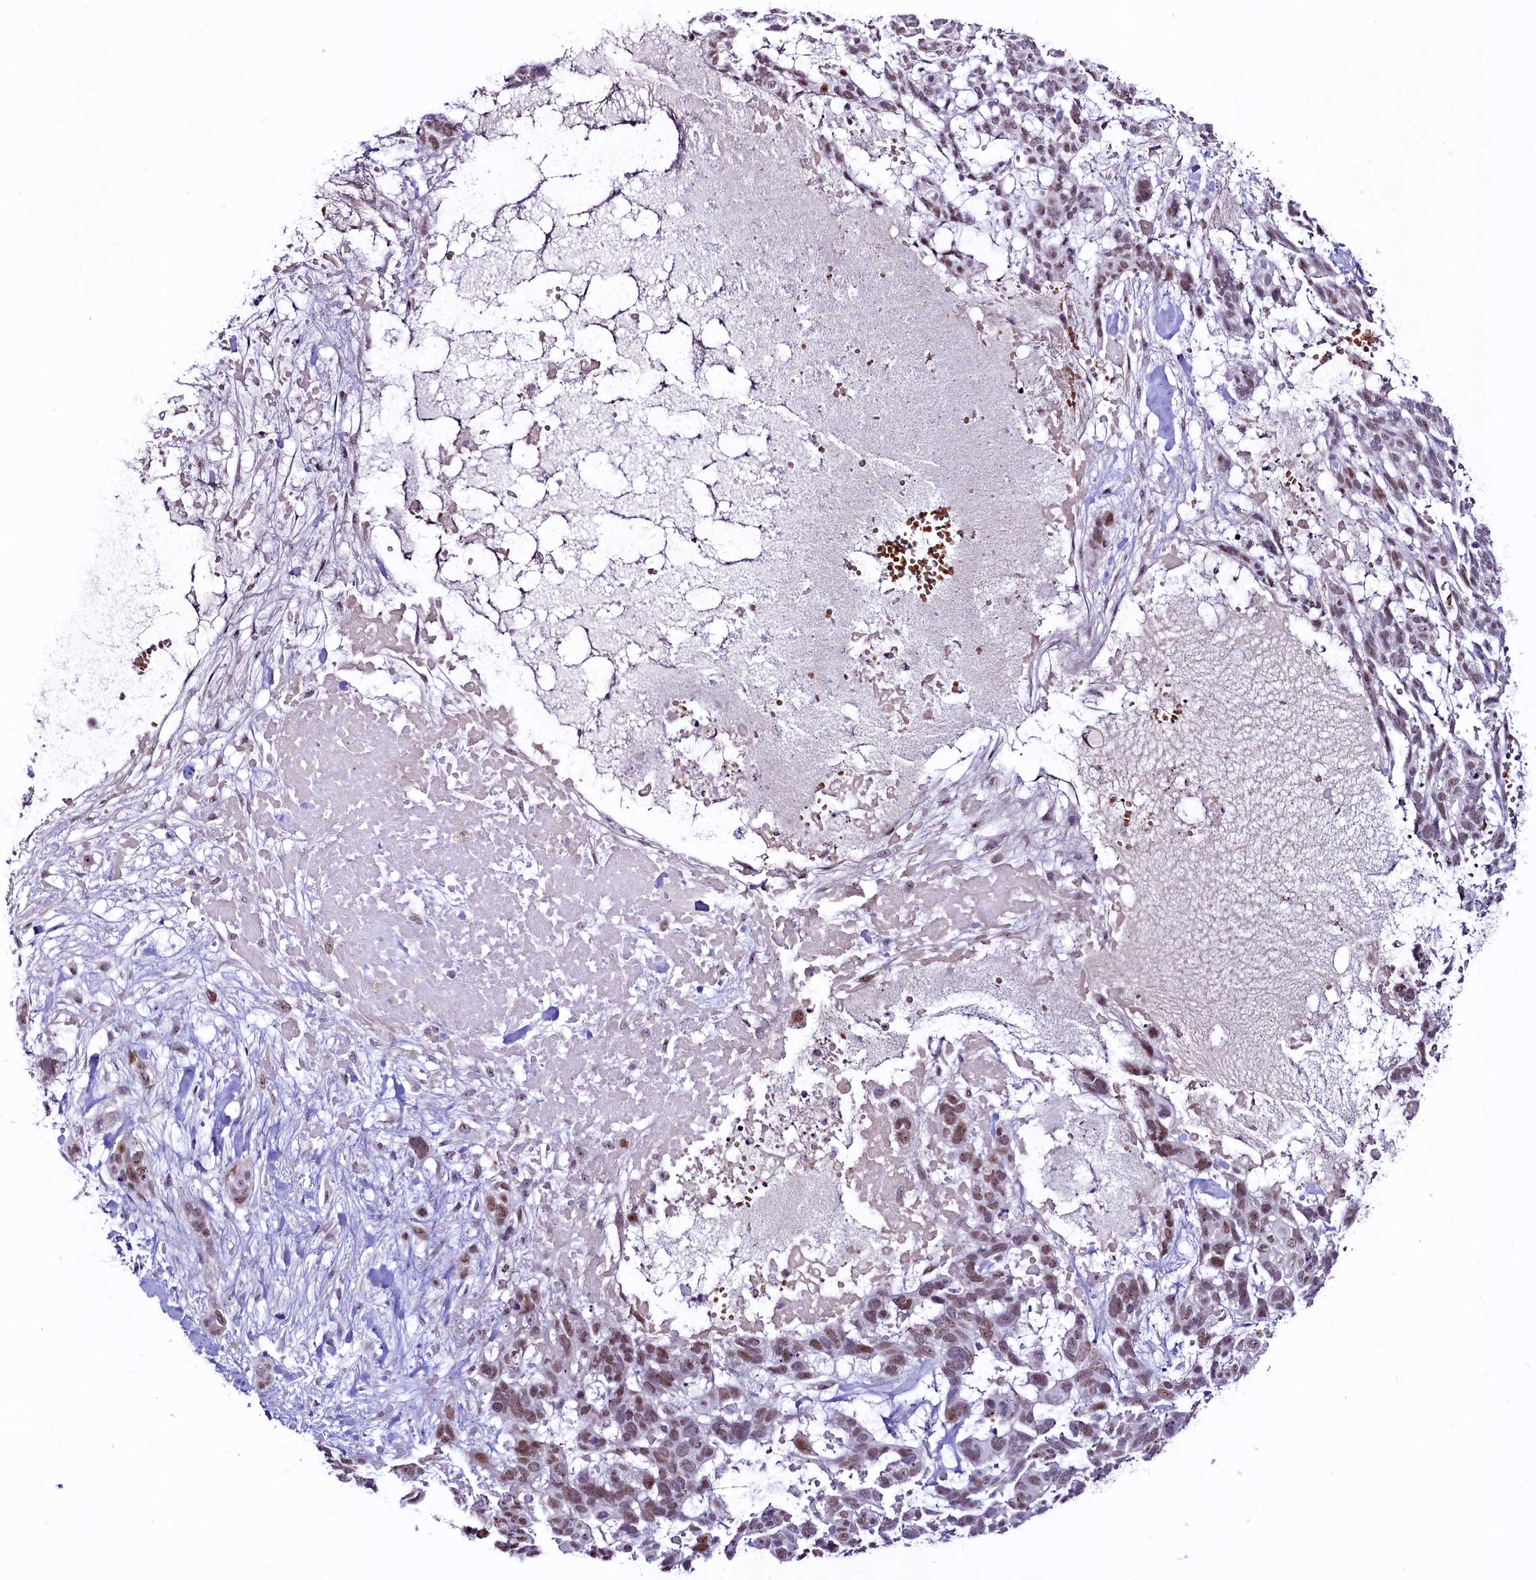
{"staining": {"intensity": "moderate", "quantity": ">75%", "location": "nuclear"}, "tissue": "skin cancer", "cell_type": "Tumor cells", "image_type": "cancer", "snomed": [{"axis": "morphology", "description": "Basal cell carcinoma"}, {"axis": "topography", "description": "Skin"}], "caption": "Skin cancer (basal cell carcinoma) tissue exhibits moderate nuclear positivity in approximately >75% of tumor cells, visualized by immunohistochemistry.", "gene": "LEUTX", "patient": {"sex": "male", "age": 88}}